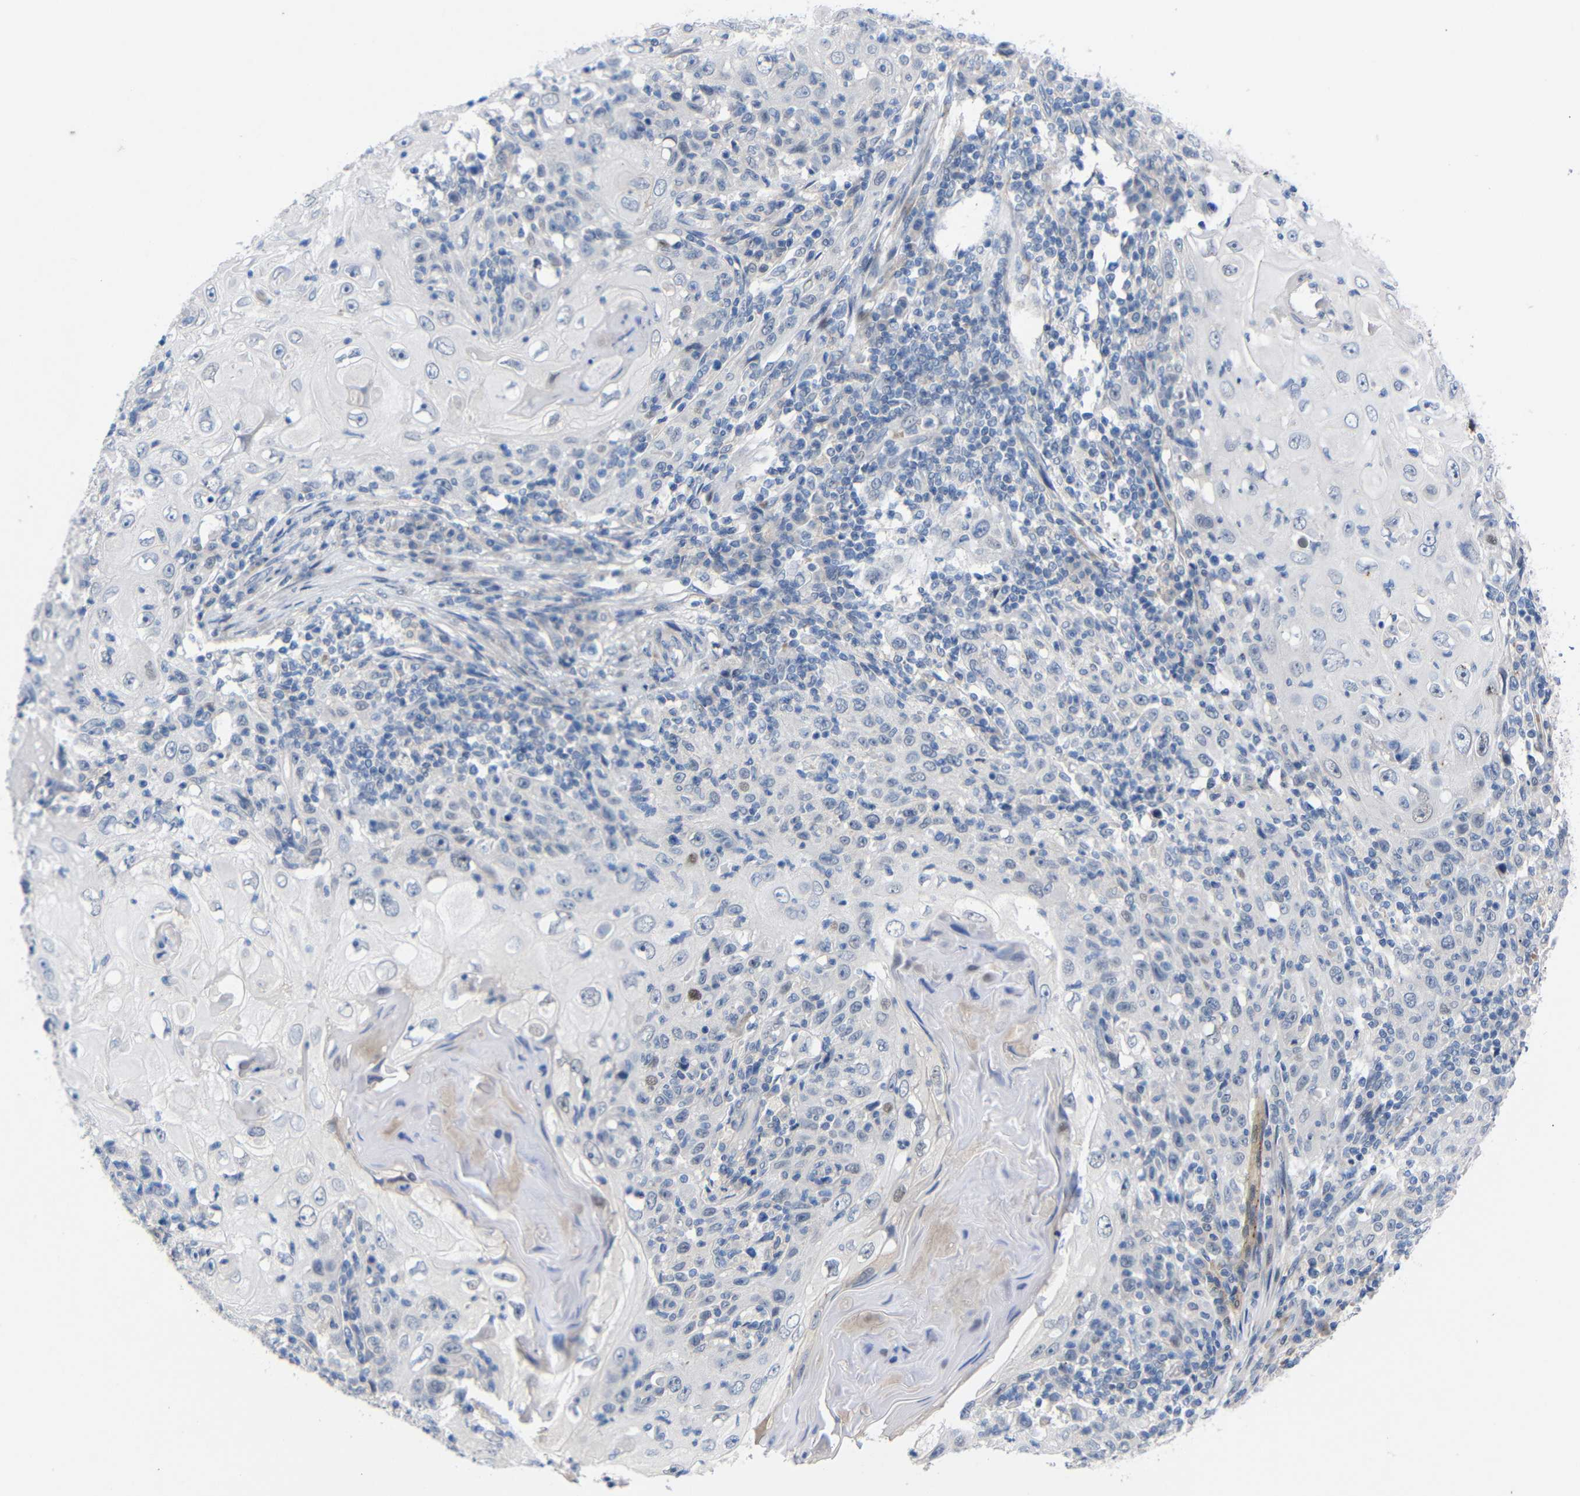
{"staining": {"intensity": "negative", "quantity": "none", "location": "none"}, "tissue": "skin cancer", "cell_type": "Tumor cells", "image_type": "cancer", "snomed": [{"axis": "morphology", "description": "Squamous cell carcinoma, NOS"}, {"axis": "topography", "description": "Skin"}], "caption": "High magnification brightfield microscopy of skin cancer stained with DAB (brown) and counterstained with hematoxylin (blue): tumor cells show no significant expression.", "gene": "CMTM1", "patient": {"sex": "female", "age": 88}}